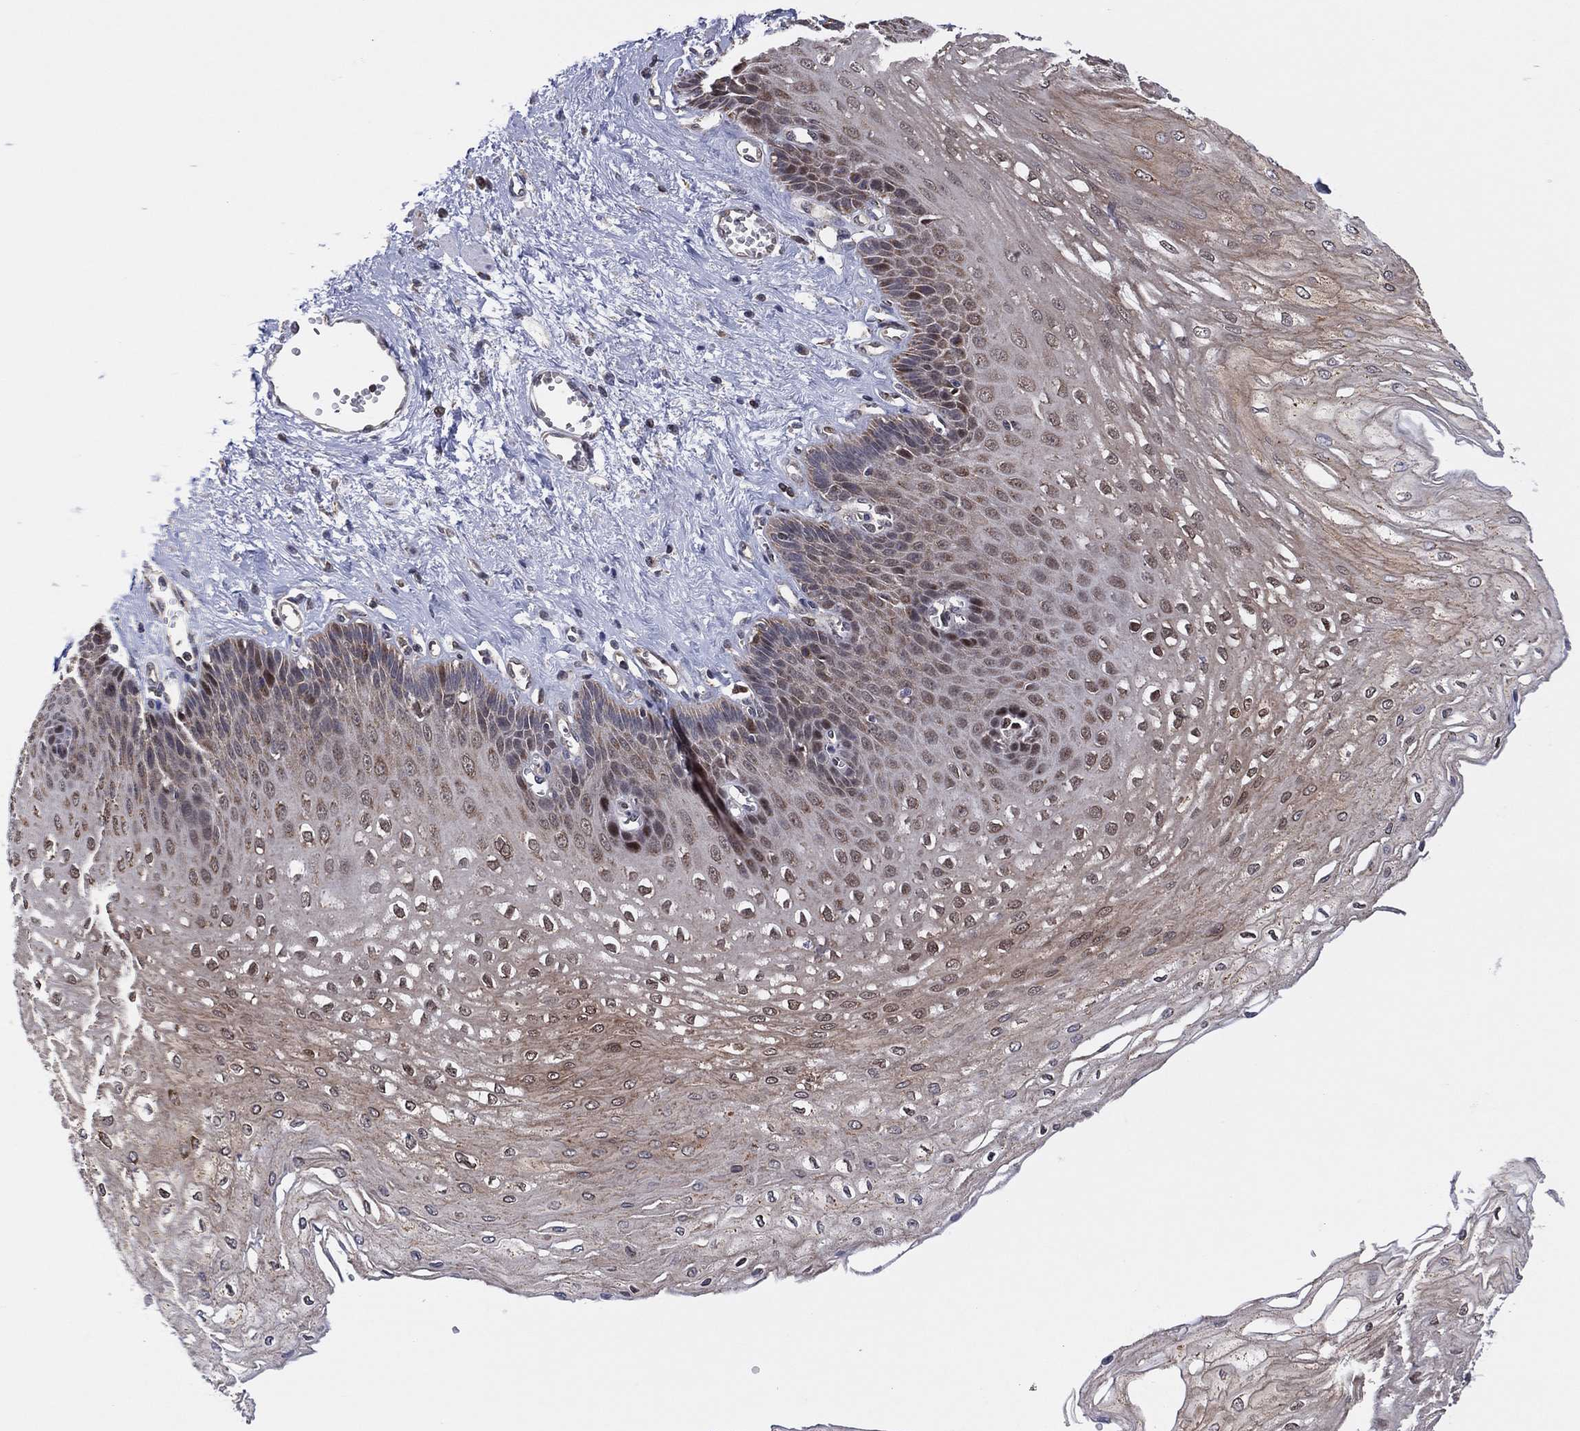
{"staining": {"intensity": "negative", "quantity": "none", "location": "none"}, "tissue": "esophagus", "cell_type": "Squamous epithelial cells", "image_type": "normal", "snomed": [{"axis": "morphology", "description": "Normal tissue, NOS"}, {"axis": "topography", "description": "Esophagus"}], "caption": "Immunohistochemical staining of unremarkable esophagus displays no significant positivity in squamous epithelial cells.", "gene": "PIDD1", "patient": {"sex": "female", "age": 62}}